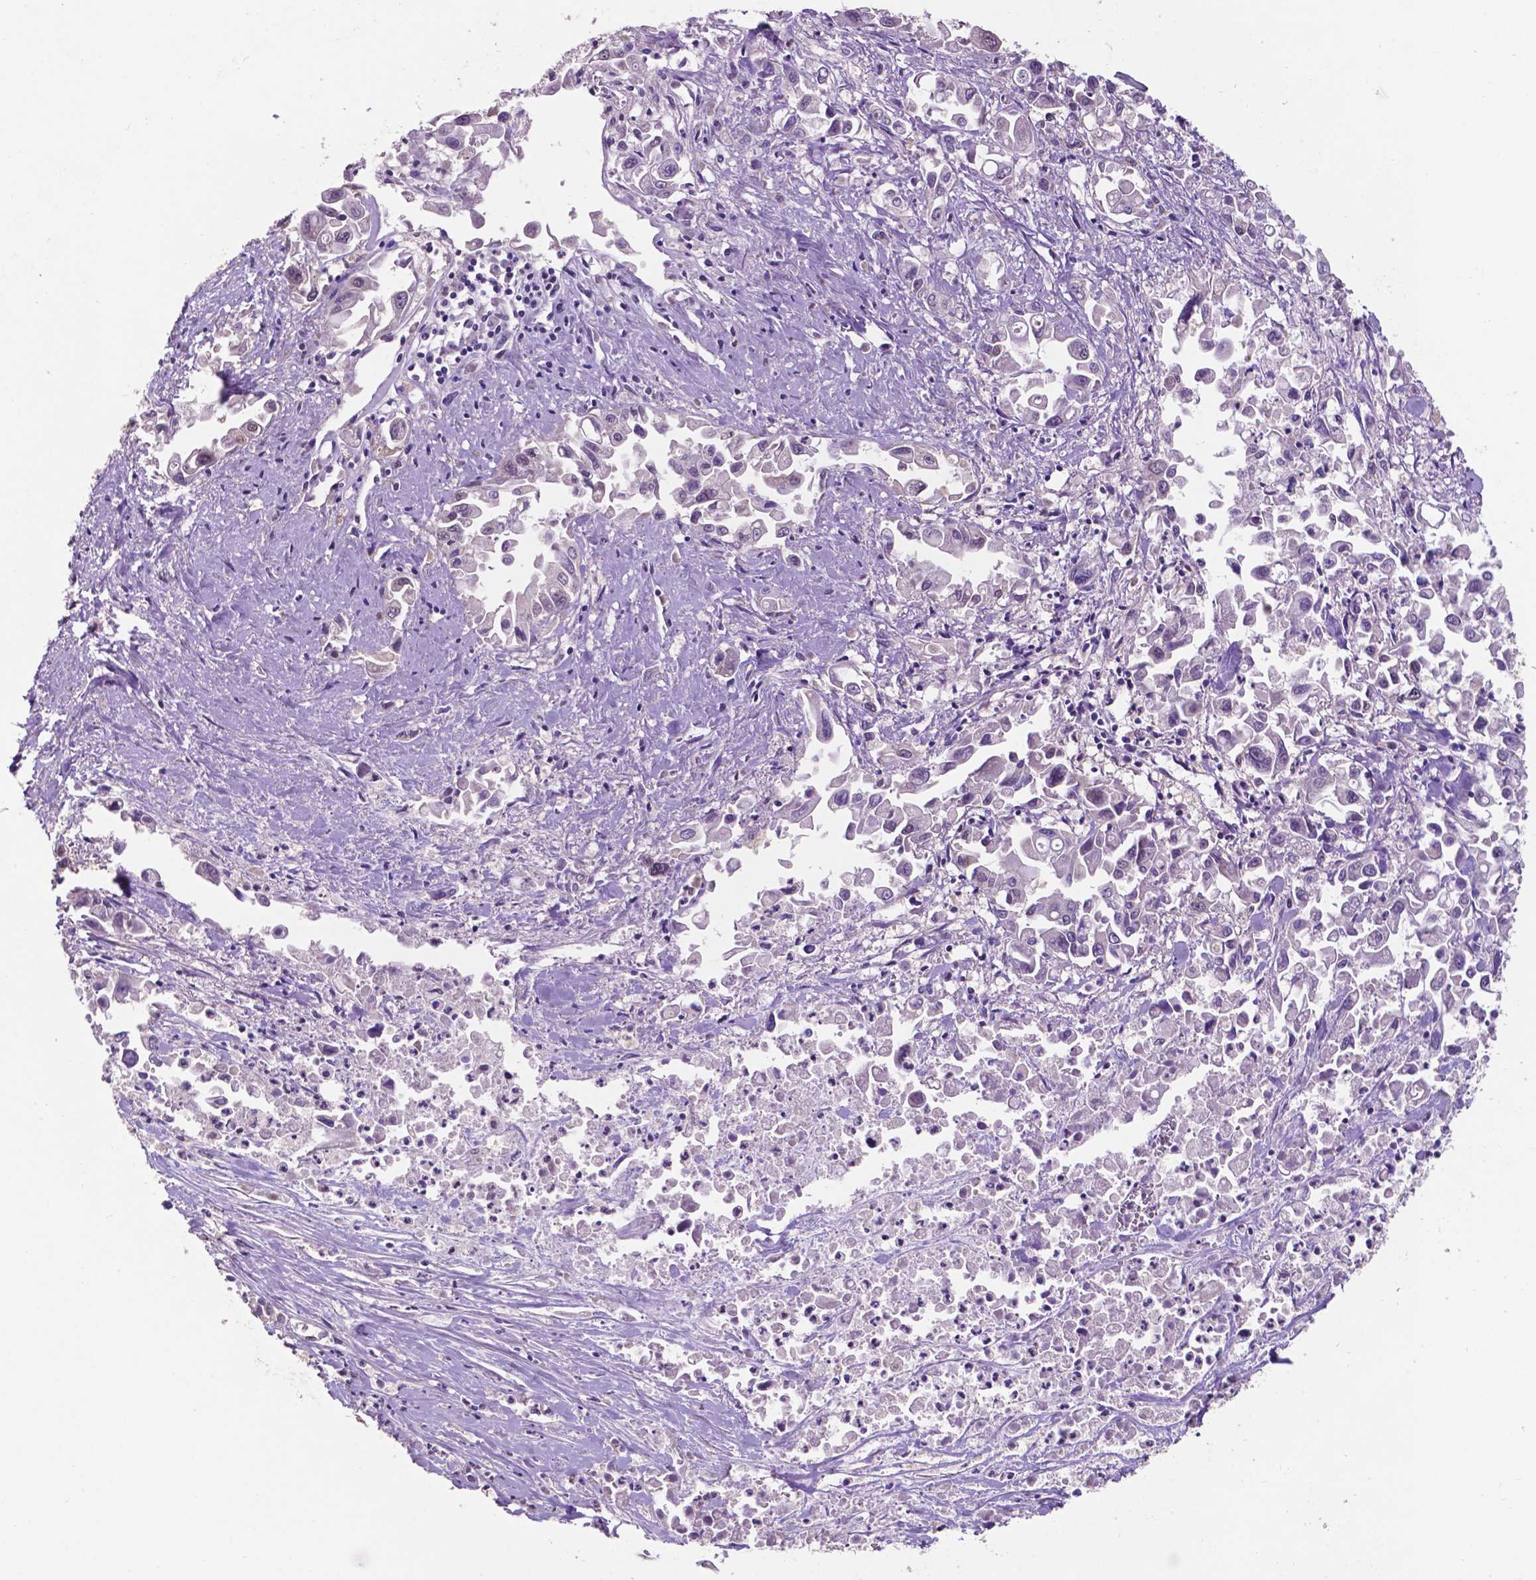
{"staining": {"intensity": "negative", "quantity": "none", "location": "none"}, "tissue": "pancreatic cancer", "cell_type": "Tumor cells", "image_type": "cancer", "snomed": [{"axis": "morphology", "description": "Adenocarcinoma, NOS"}, {"axis": "topography", "description": "Pancreas"}], "caption": "Histopathology image shows no significant protein positivity in tumor cells of pancreatic cancer. The staining was performed using DAB to visualize the protein expression in brown, while the nuclei were stained in blue with hematoxylin (Magnification: 20x).", "gene": "UBE2L6", "patient": {"sex": "female", "age": 83}}